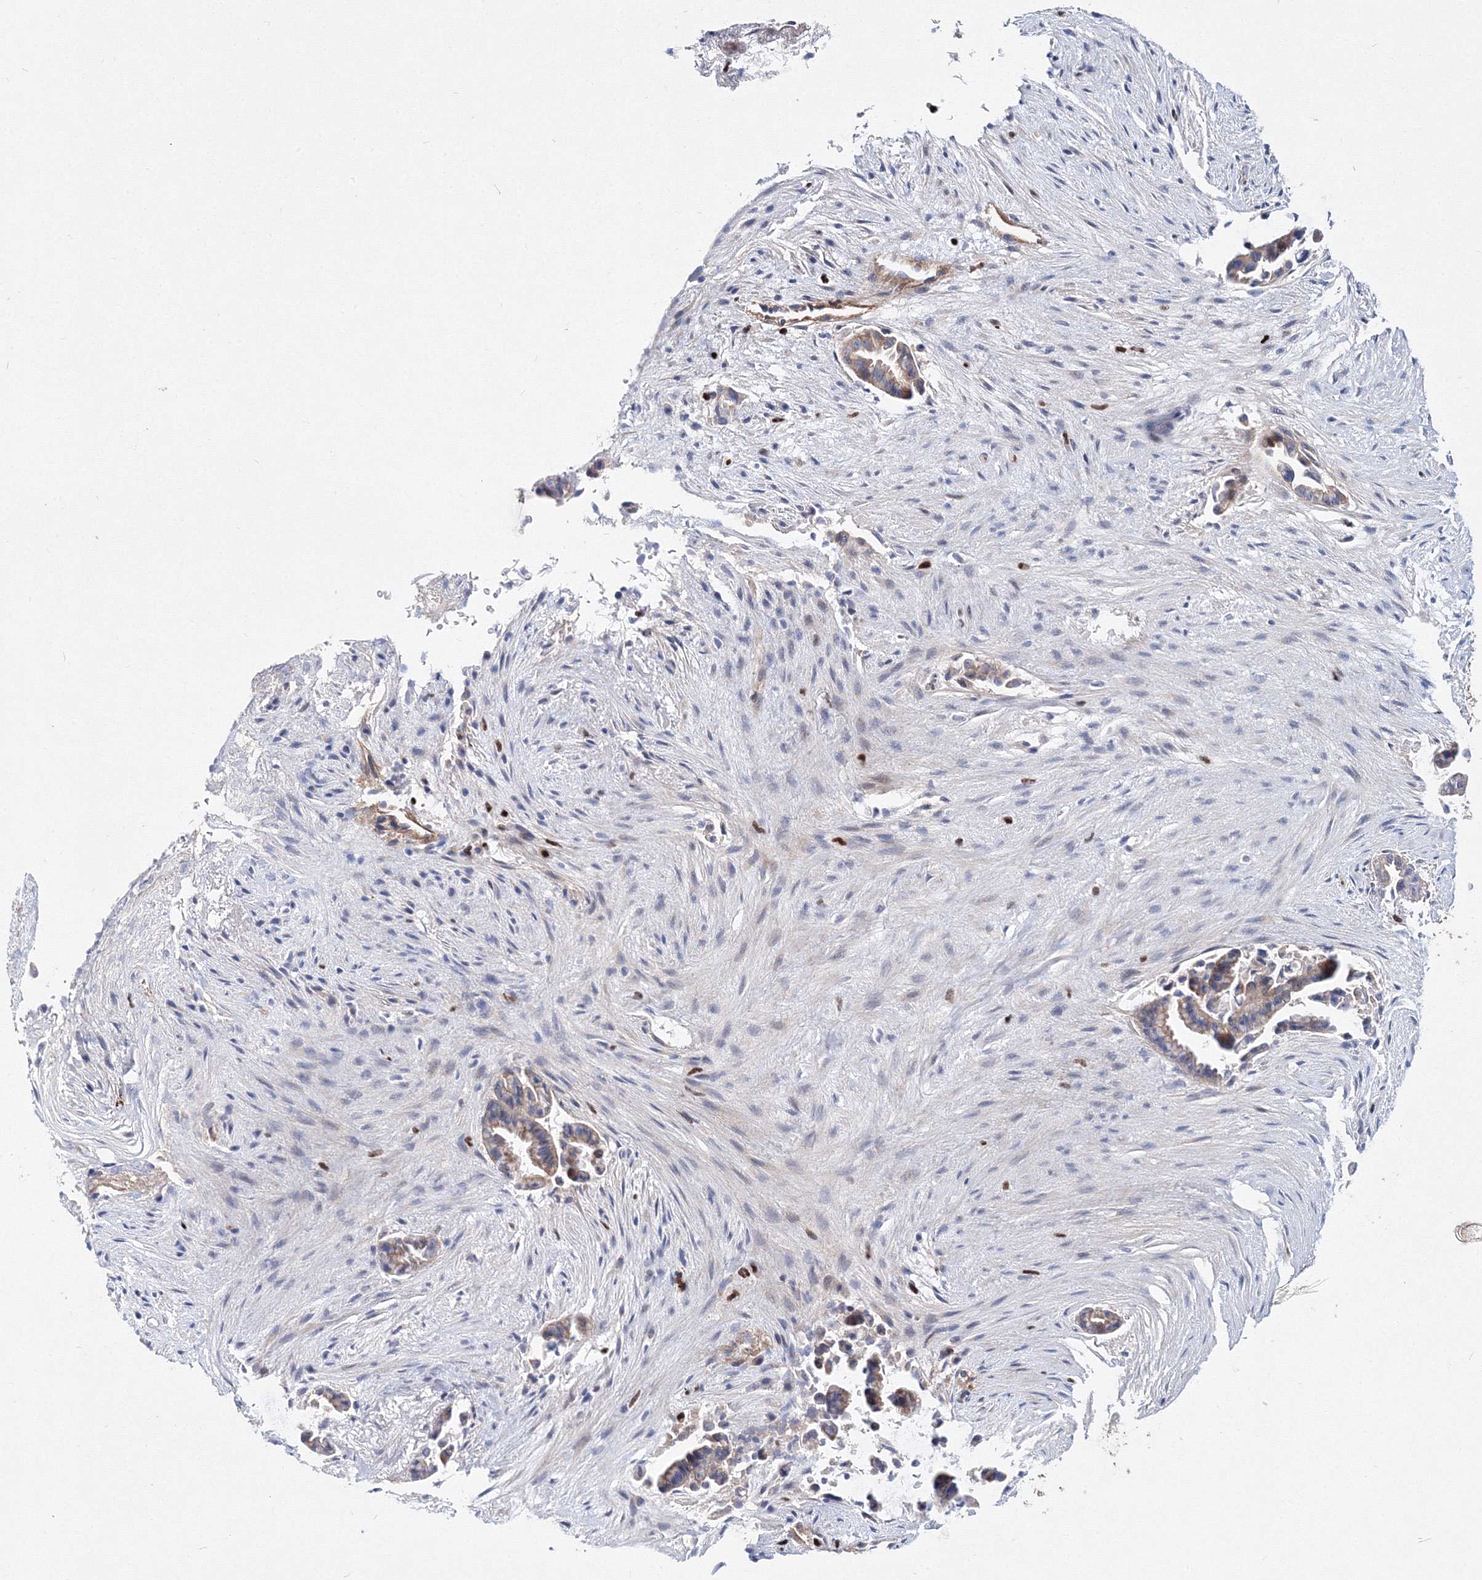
{"staining": {"intensity": "moderate", "quantity": ">75%", "location": "cytoplasmic/membranous"}, "tissue": "liver cancer", "cell_type": "Tumor cells", "image_type": "cancer", "snomed": [{"axis": "morphology", "description": "Cholangiocarcinoma"}, {"axis": "topography", "description": "Liver"}], "caption": "Immunohistochemical staining of cholangiocarcinoma (liver) displays moderate cytoplasmic/membranous protein staining in about >75% of tumor cells. (Stains: DAB in brown, nuclei in blue, Microscopy: brightfield microscopy at high magnification).", "gene": "C11orf52", "patient": {"sex": "female", "age": 55}}